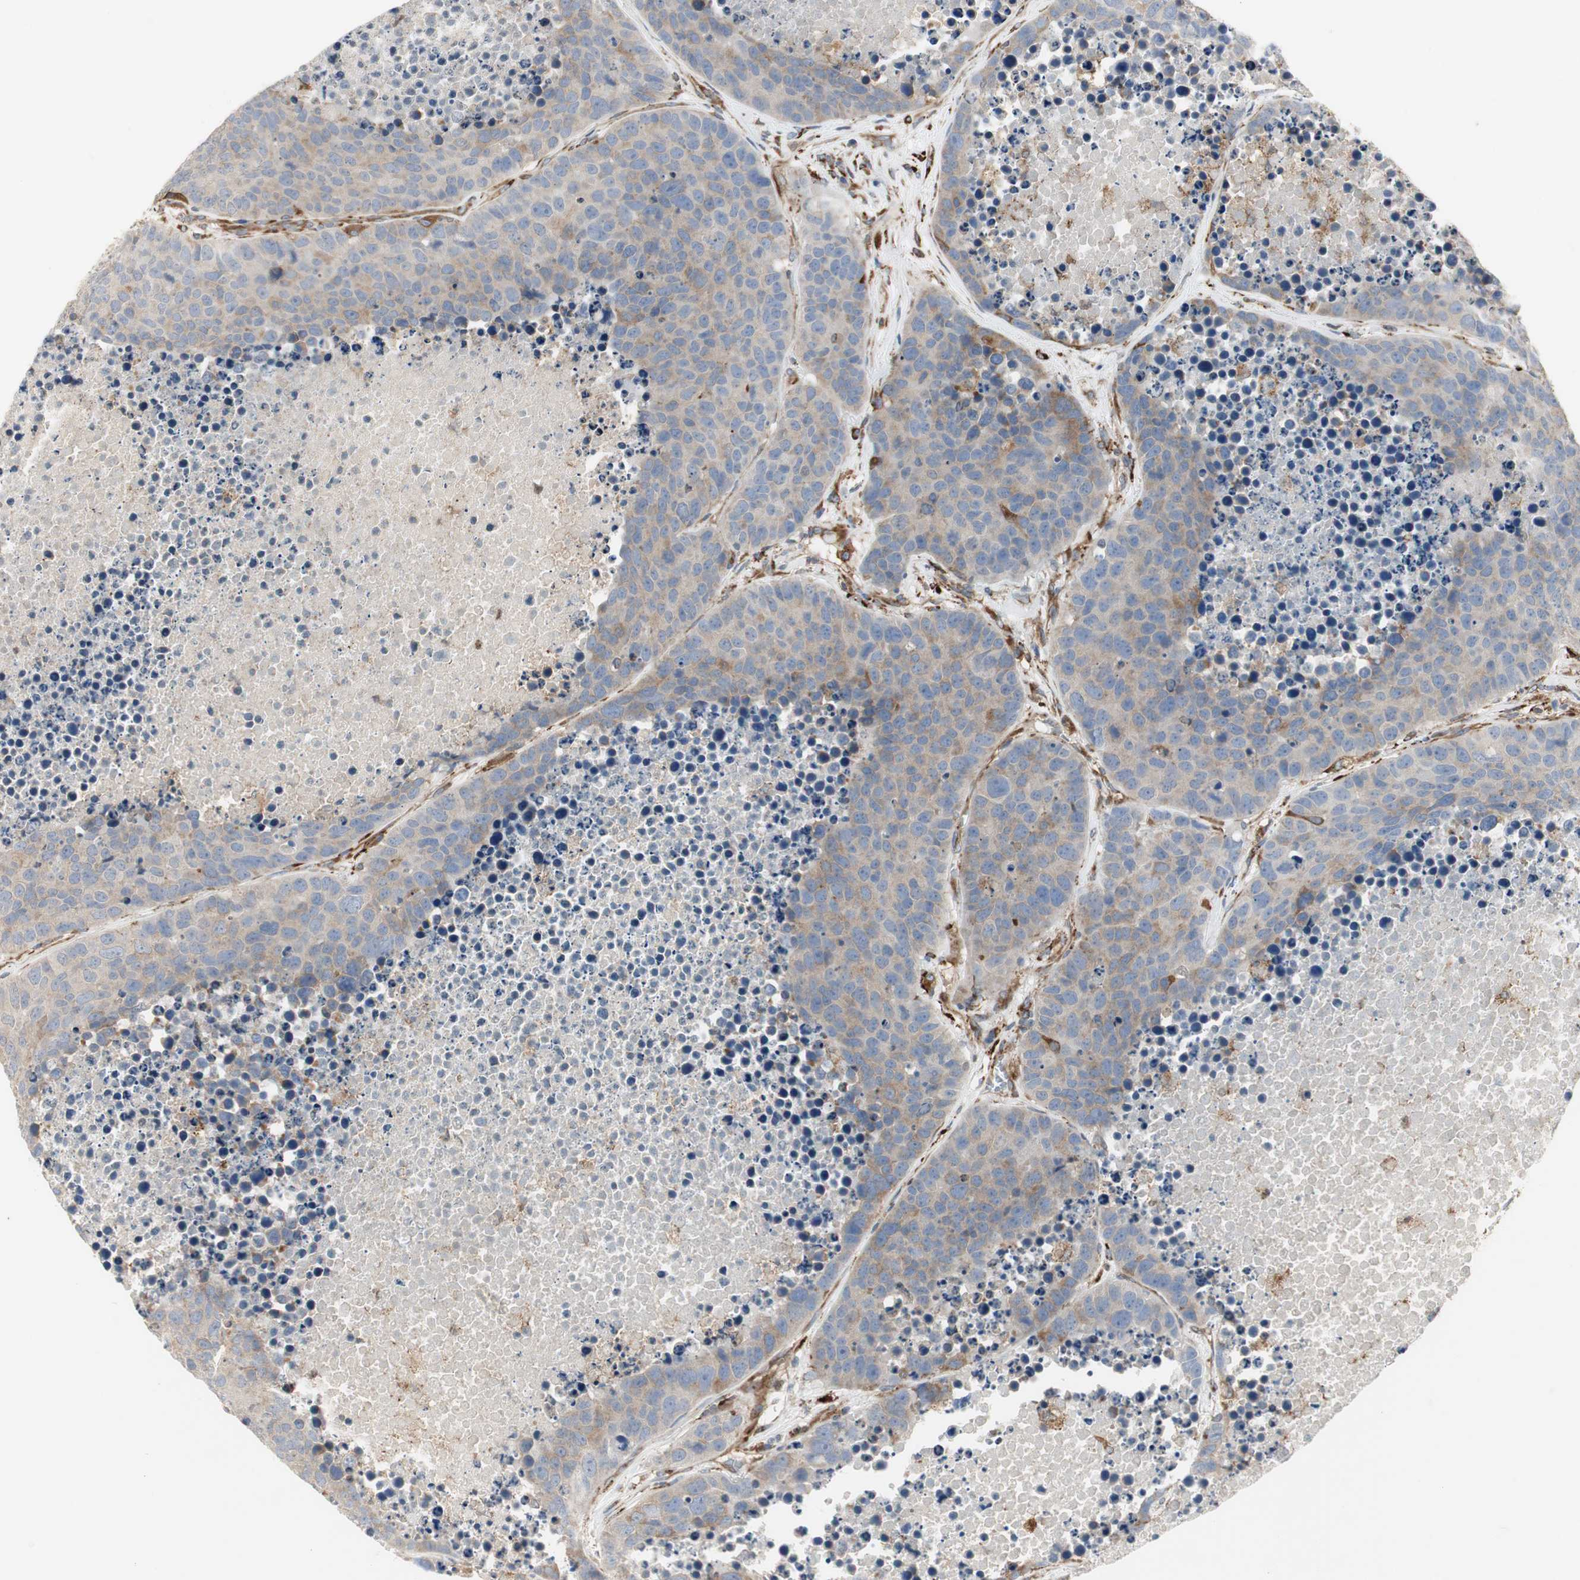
{"staining": {"intensity": "moderate", "quantity": ">75%", "location": "cytoplasmic/membranous"}, "tissue": "carcinoid", "cell_type": "Tumor cells", "image_type": "cancer", "snomed": [{"axis": "morphology", "description": "Carcinoid, malignant, NOS"}, {"axis": "topography", "description": "Lung"}], "caption": "Carcinoid (malignant) stained for a protein reveals moderate cytoplasmic/membranous positivity in tumor cells.", "gene": "H6PD", "patient": {"sex": "male", "age": 60}}